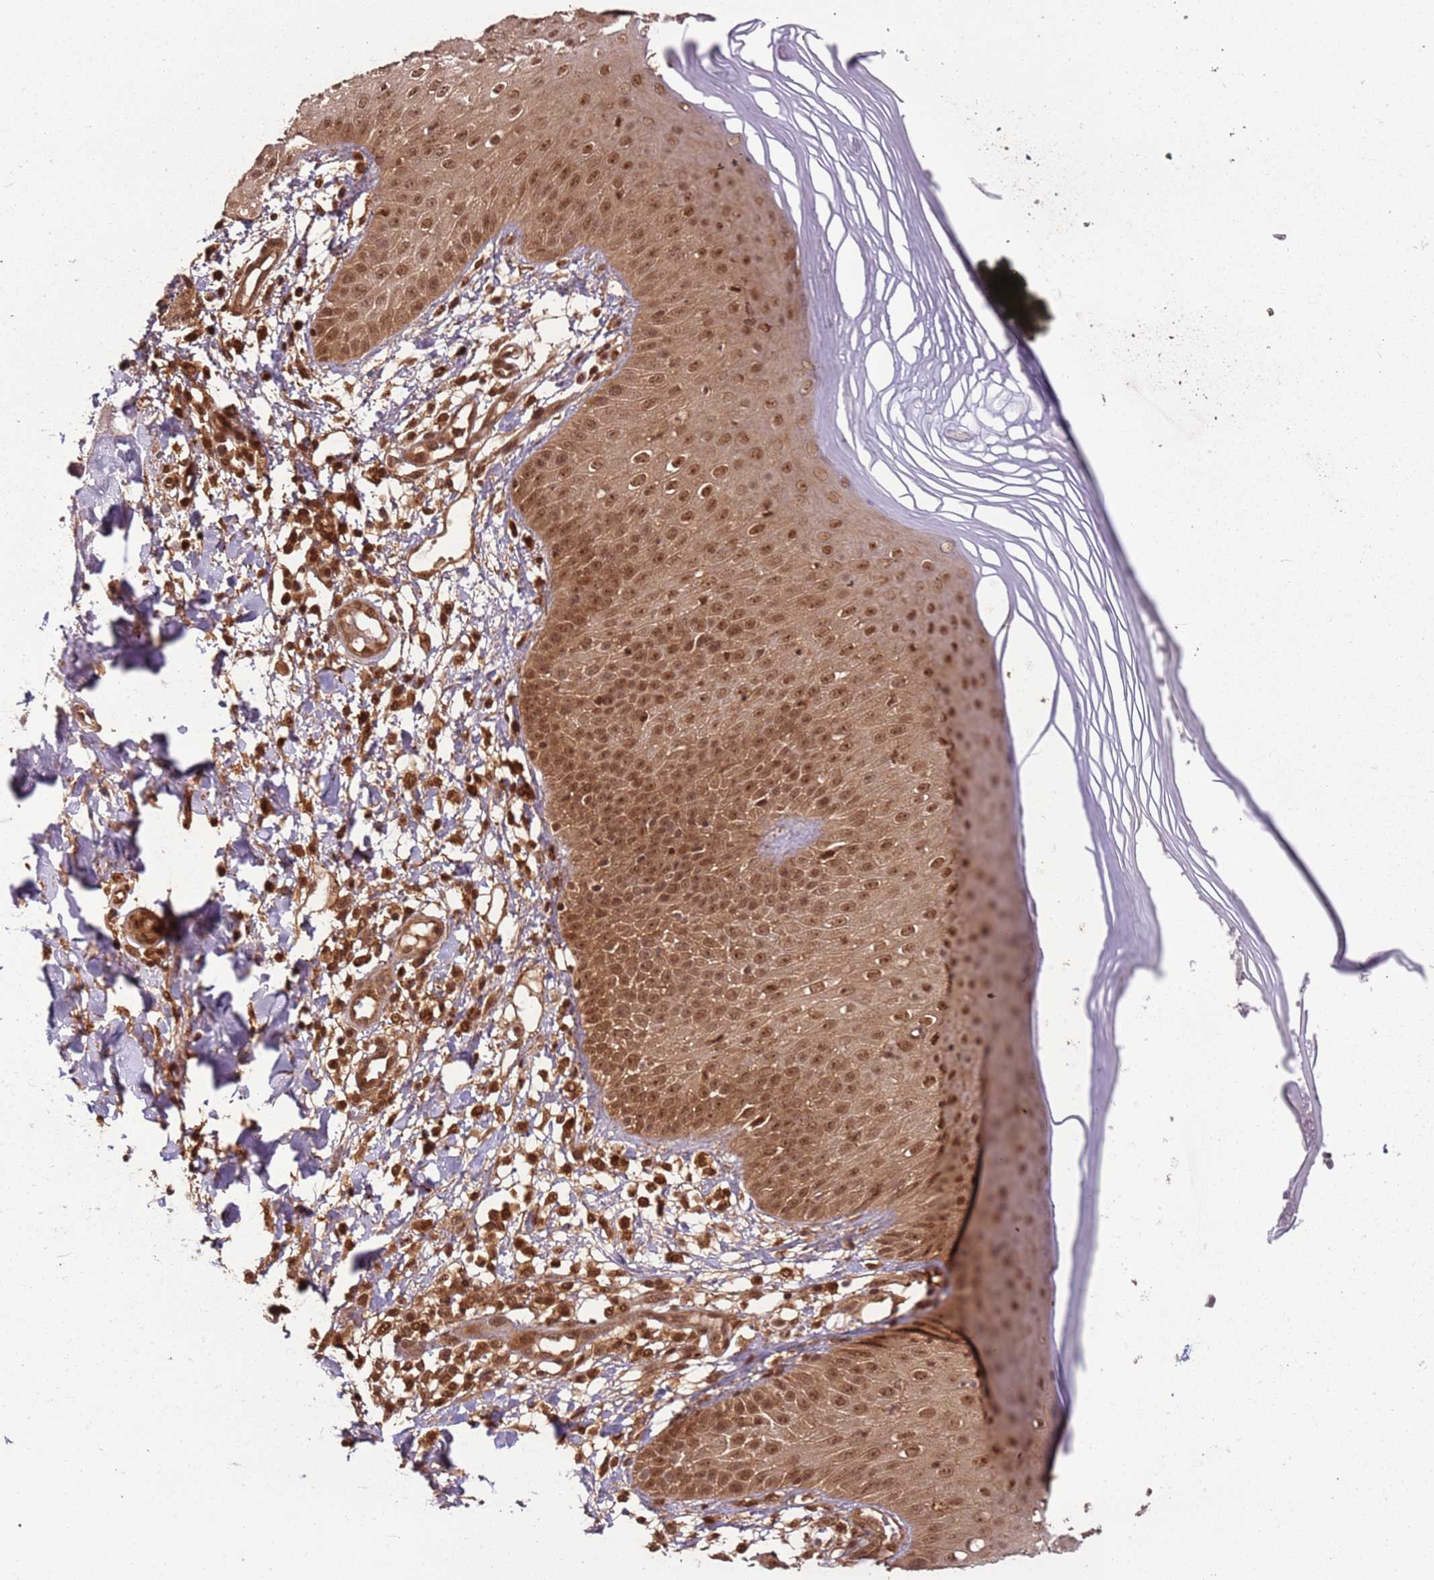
{"staining": {"intensity": "moderate", "quantity": ">75%", "location": "nuclear"}, "tissue": "skin", "cell_type": "Epidermal cells", "image_type": "normal", "snomed": [{"axis": "morphology", "description": "Normal tissue, NOS"}, {"axis": "morphology", "description": "Inflammation, NOS"}, {"axis": "topography", "description": "Soft tissue"}, {"axis": "topography", "description": "Anal"}], "caption": "Brown immunohistochemical staining in unremarkable skin exhibits moderate nuclear expression in approximately >75% of epidermal cells. (brown staining indicates protein expression, while blue staining denotes nuclei).", "gene": "PGLS", "patient": {"sex": "female", "age": 15}}